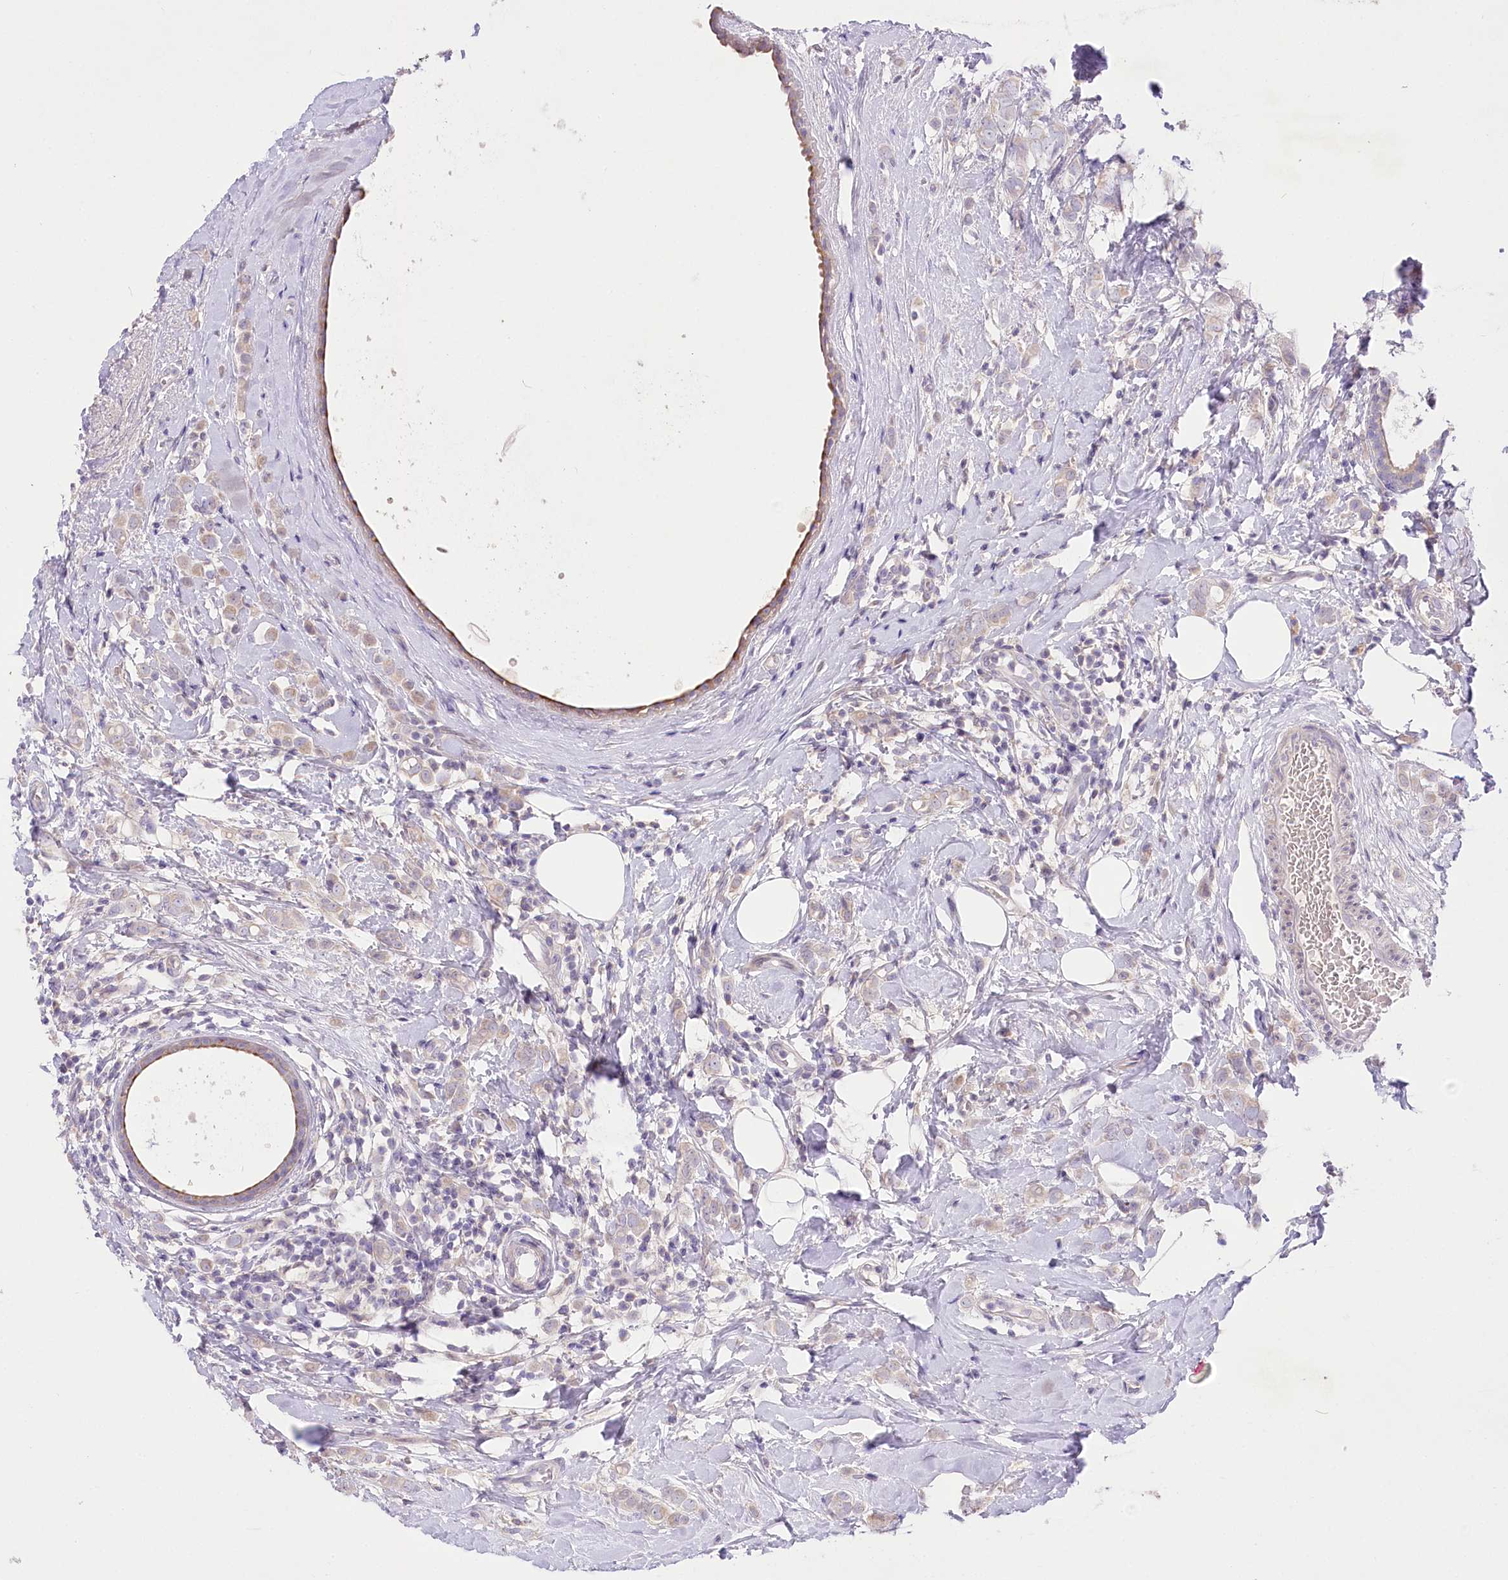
{"staining": {"intensity": "weak", "quantity": "<25%", "location": "cytoplasmic/membranous"}, "tissue": "breast cancer", "cell_type": "Tumor cells", "image_type": "cancer", "snomed": [{"axis": "morphology", "description": "Lobular carcinoma"}, {"axis": "topography", "description": "Breast"}], "caption": "Immunohistochemical staining of breast cancer (lobular carcinoma) exhibits no significant expression in tumor cells.", "gene": "LRRC14B", "patient": {"sex": "female", "age": 47}}